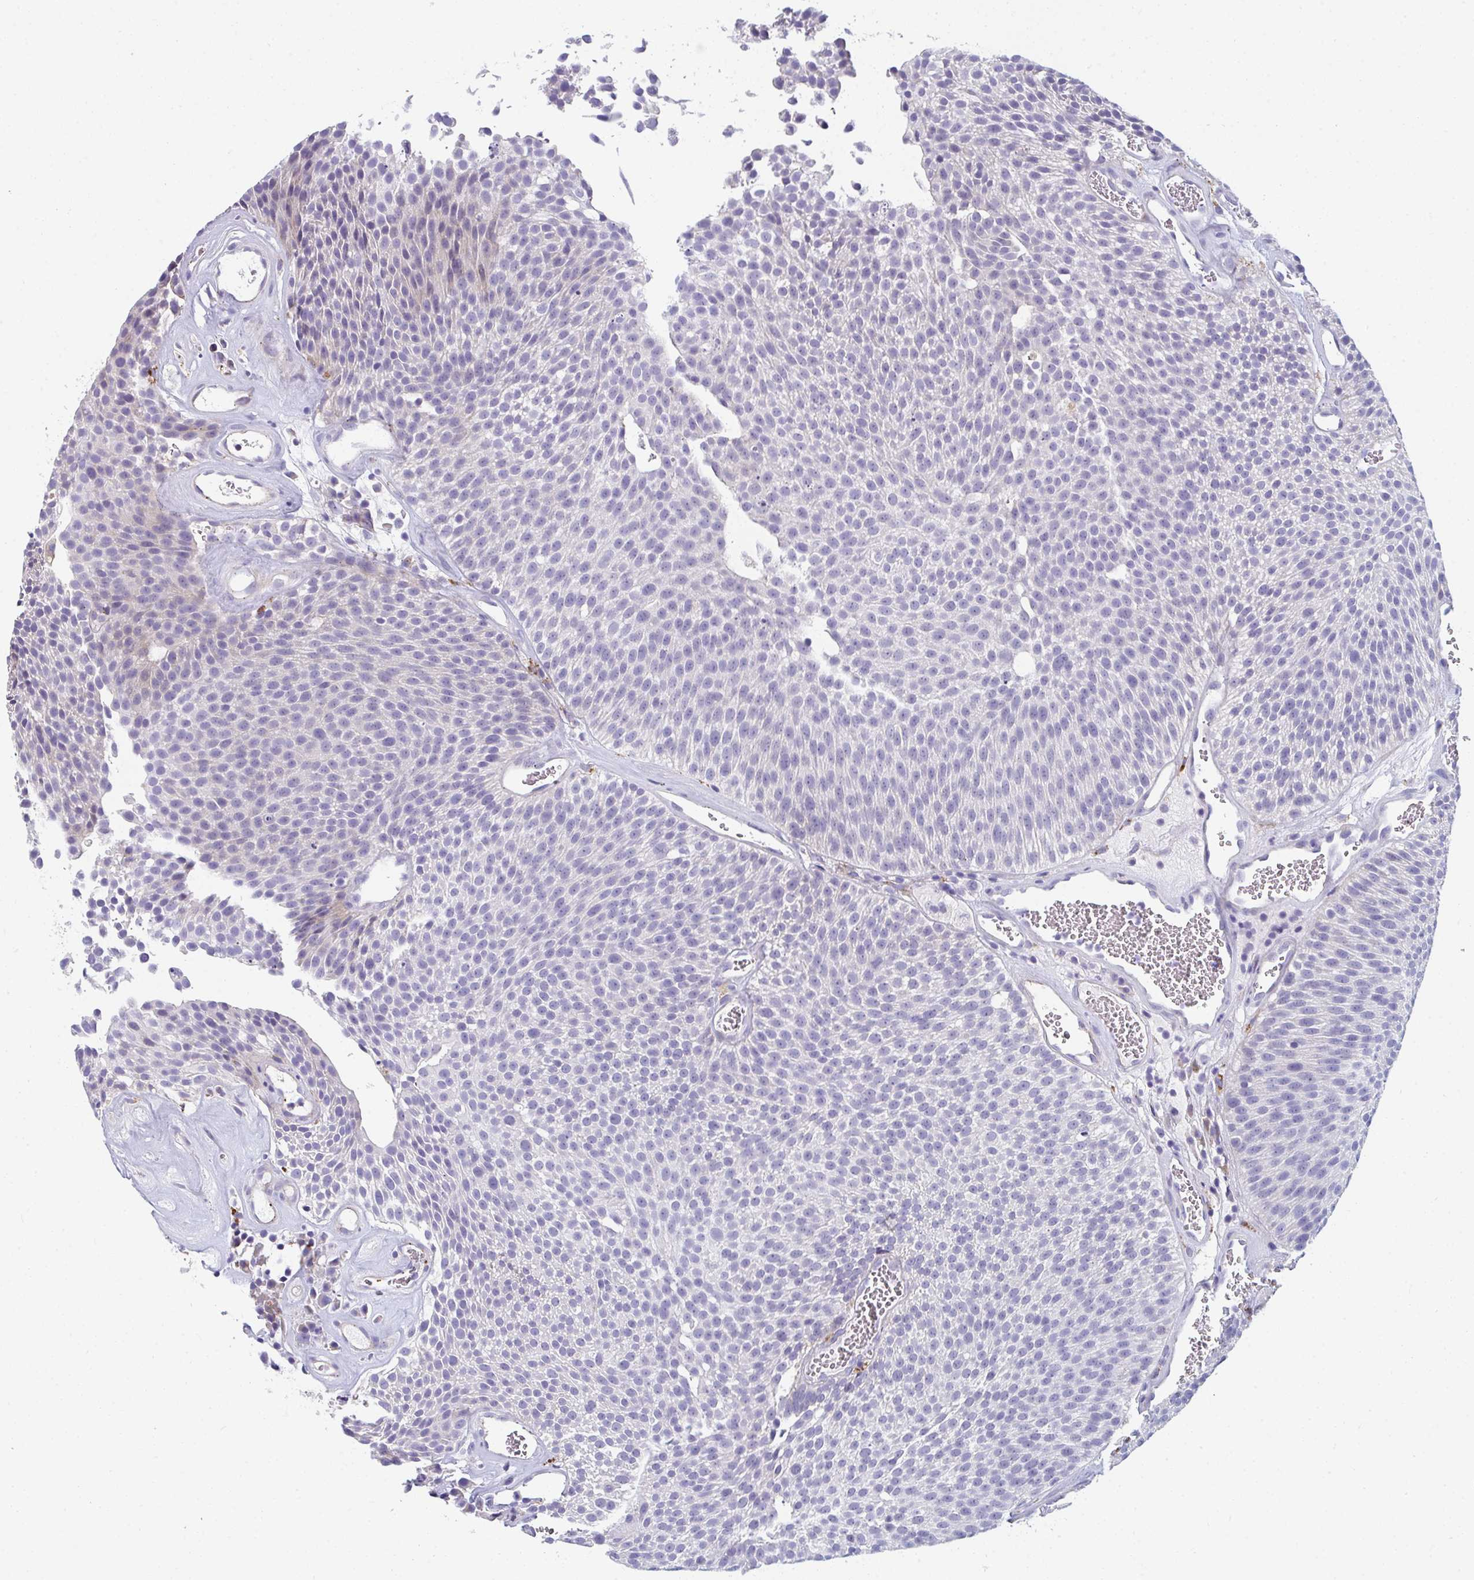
{"staining": {"intensity": "negative", "quantity": "none", "location": "none"}, "tissue": "urothelial cancer", "cell_type": "Tumor cells", "image_type": "cancer", "snomed": [{"axis": "morphology", "description": "Urothelial carcinoma, Low grade"}, {"axis": "topography", "description": "Urinary bladder"}], "caption": "This histopathology image is of urothelial cancer stained with immunohistochemistry (IHC) to label a protein in brown with the nuclei are counter-stained blue. There is no staining in tumor cells.", "gene": "EIF1AD", "patient": {"sex": "female", "age": 79}}